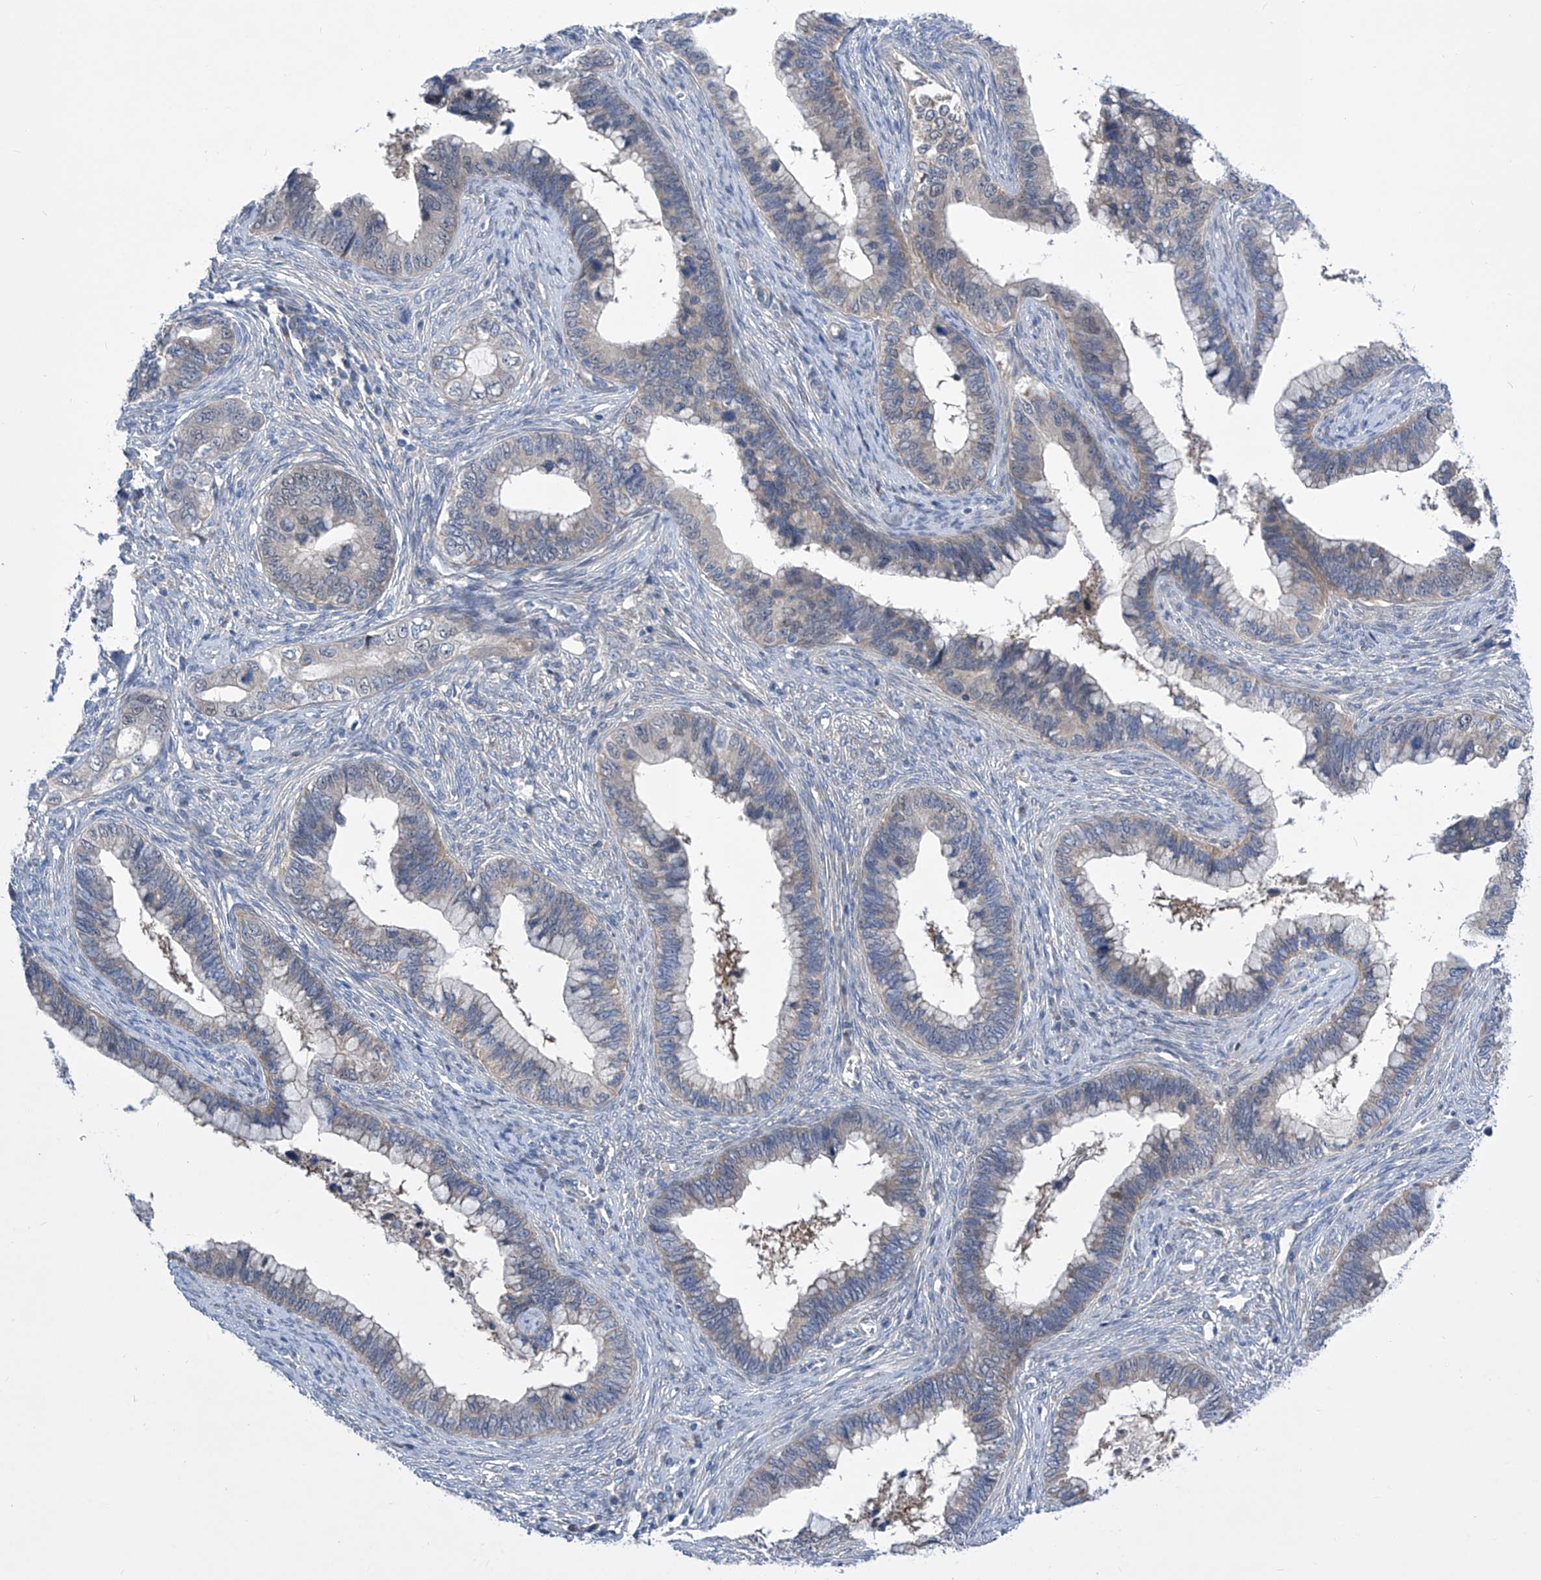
{"staining": {"intensity": "negative", "quantity": "none", "location": "none"}, "tissue": "cervical cancer", "cell_type": "Tumor cells", "image_type": "cancer", "snomed": [{"axis": "morphology", "description": "Adenocarcinoma, NOS"}, {"axis": "topography", "description": "Cervix"}], "caption": "A photomicrograph of adenocarcinoma (cervical) stained for a protein exhibits no brown staining in tumor cells.", "gene": "SRBD1", "patient": {"sex": "female", "age": 44}}